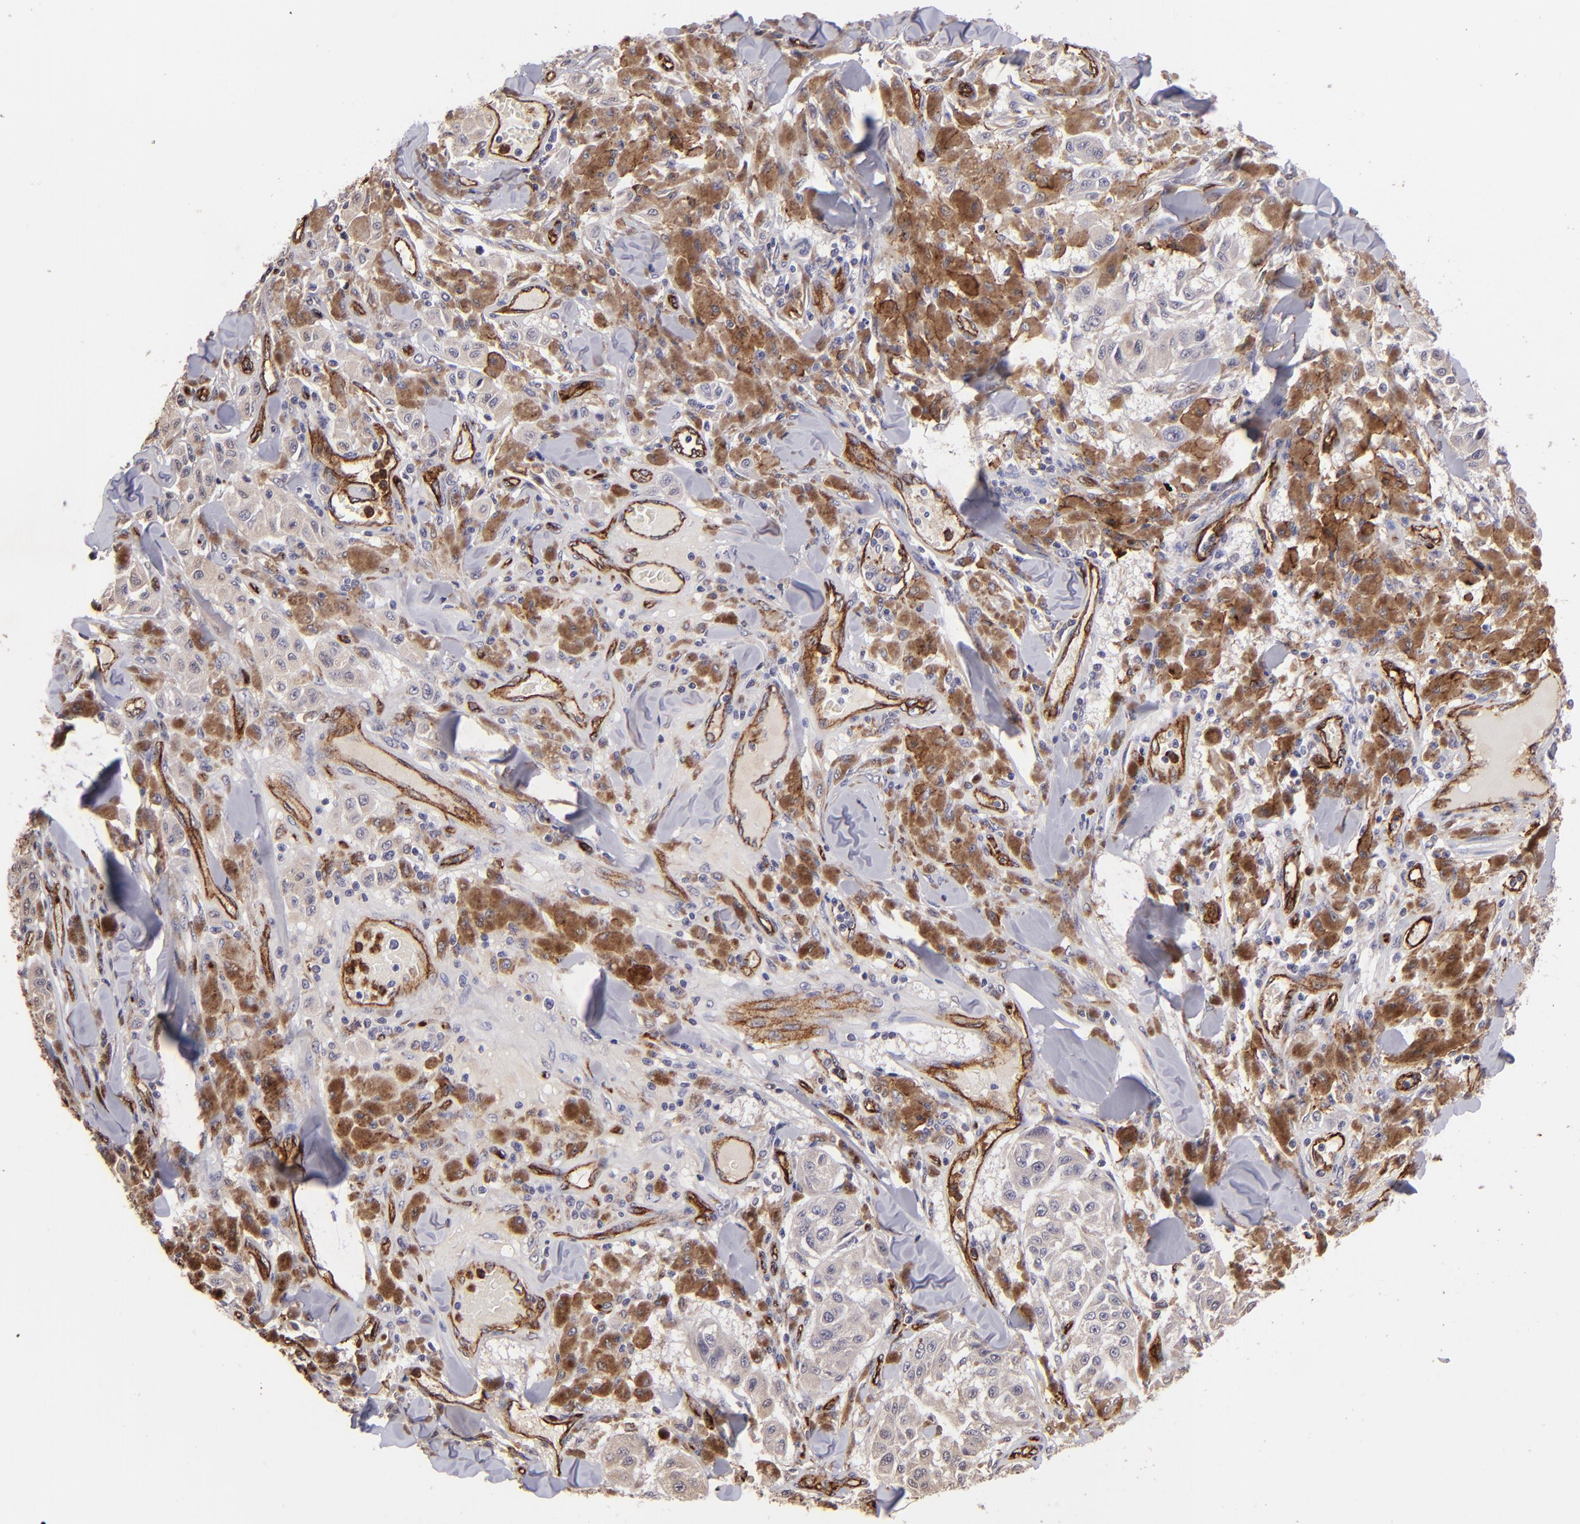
{"staining": {"intensity": "negative", "quantity": "none", "location": "none"}, "tissue": "melanoma", "cell_type": "Tumor cells", "image_type": "cancer", "snomed": [{"axis": "morphology", "description": "Malignant melanoma, NOS"}, {"axis": "topography", "description": "Skin"}], "caption": "A photomicrograph of malignant melanoma stained for a protein exhibits no brown staining in tumor cells.", "gene": "DYSF", "patient": {"sex": "female", "age": 64}}